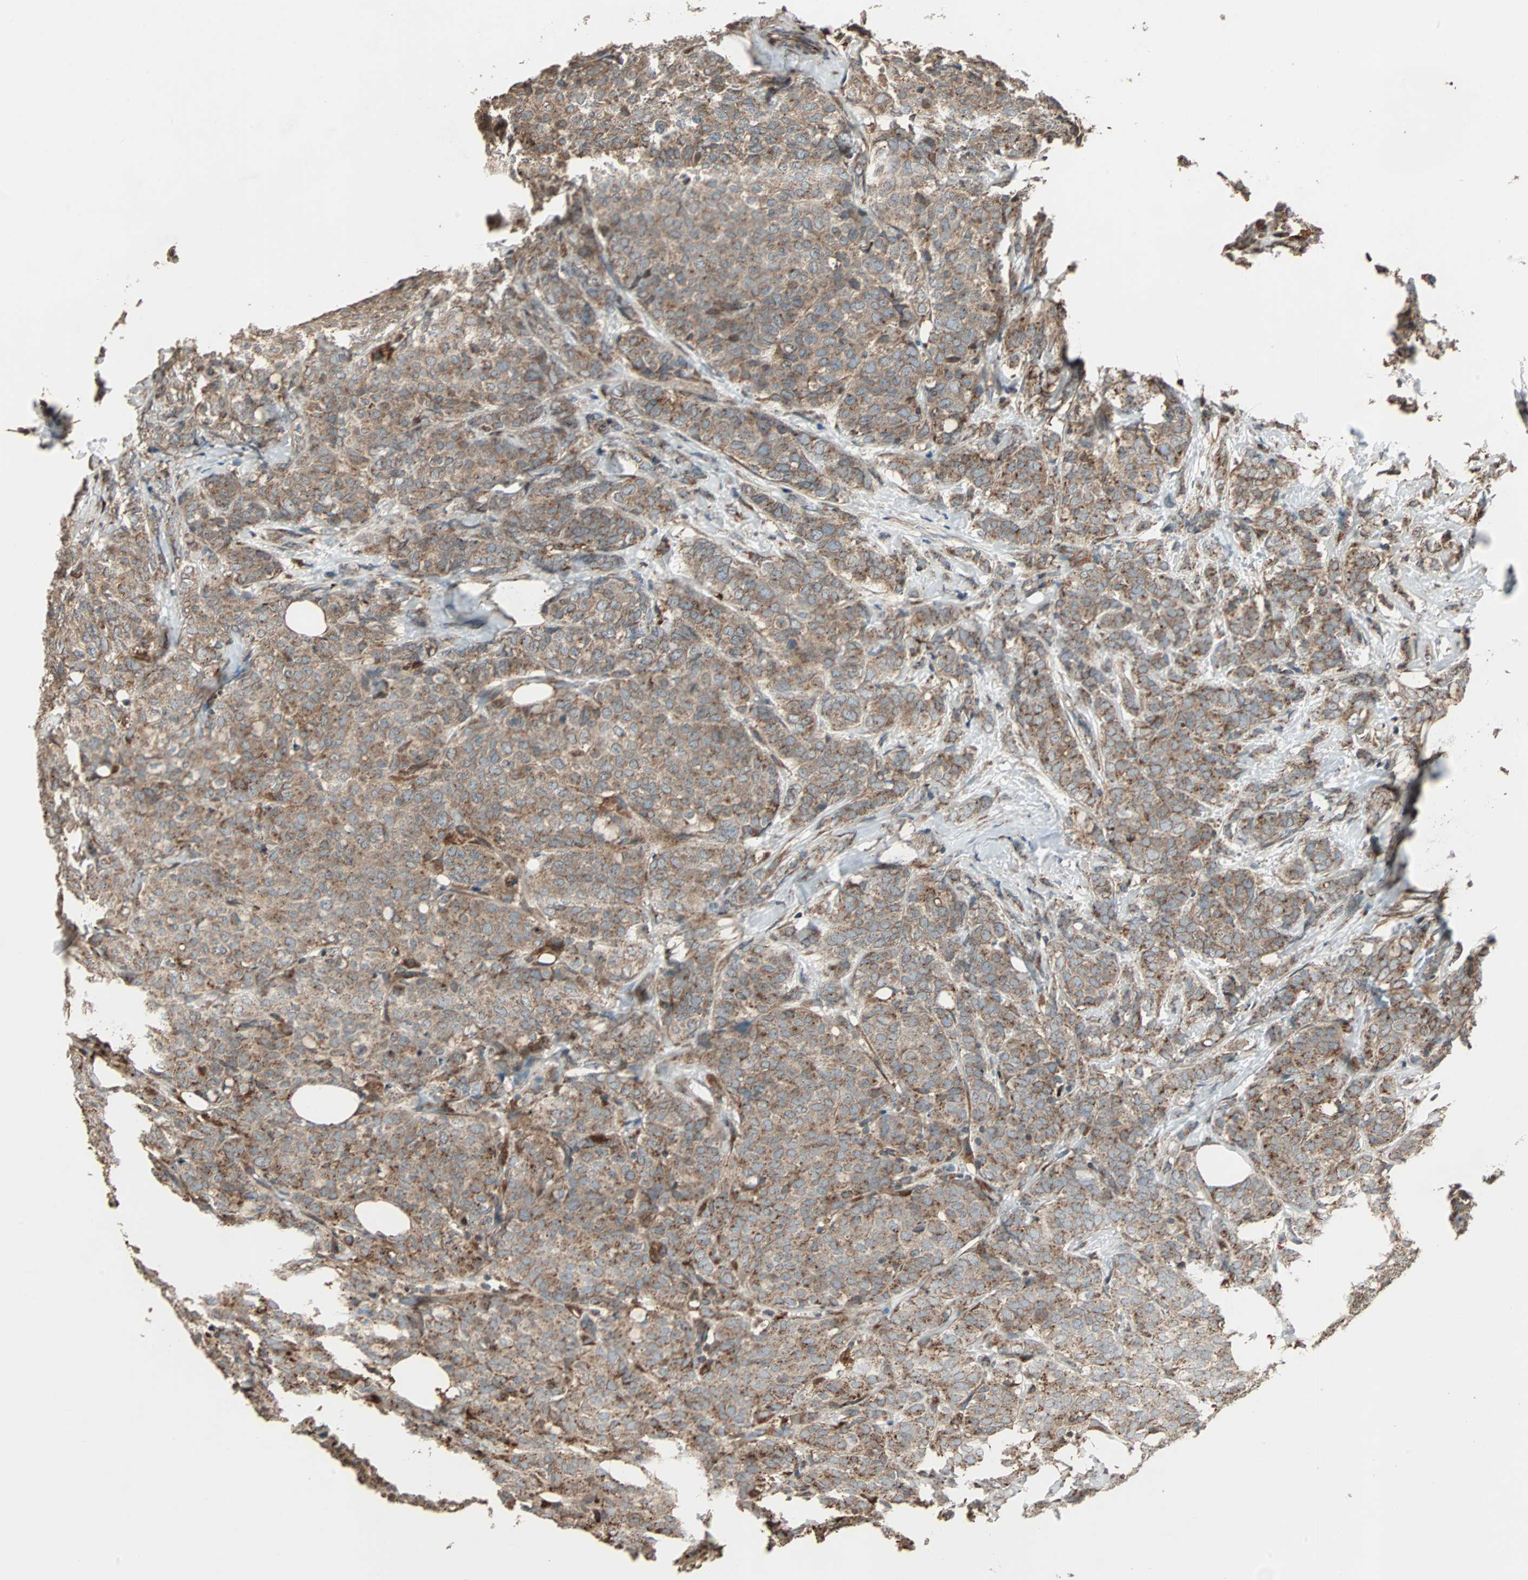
{"staining": {"intensity": "moderate", "quantity": ">75%", "location": "cytoplasmic/membranous"}, "tissue": "breast cancer", "cell_type": "Tumor cells", "image_type": "cancer", "snomed": [{"axis": "morphology", "description": "Lobular carcinoma"}, {"axis": "topography", "description": "Breast"}], "caption": "Approximately >75% of tumor cells in human breast cancer (lobular carcinoma) exhibit moderate cytoplasmic/membranous protein staining as visualized by brown immunohistochemical staining.", "gene": "RAB7A", "patient": {"sex": "female", "age": 60}}